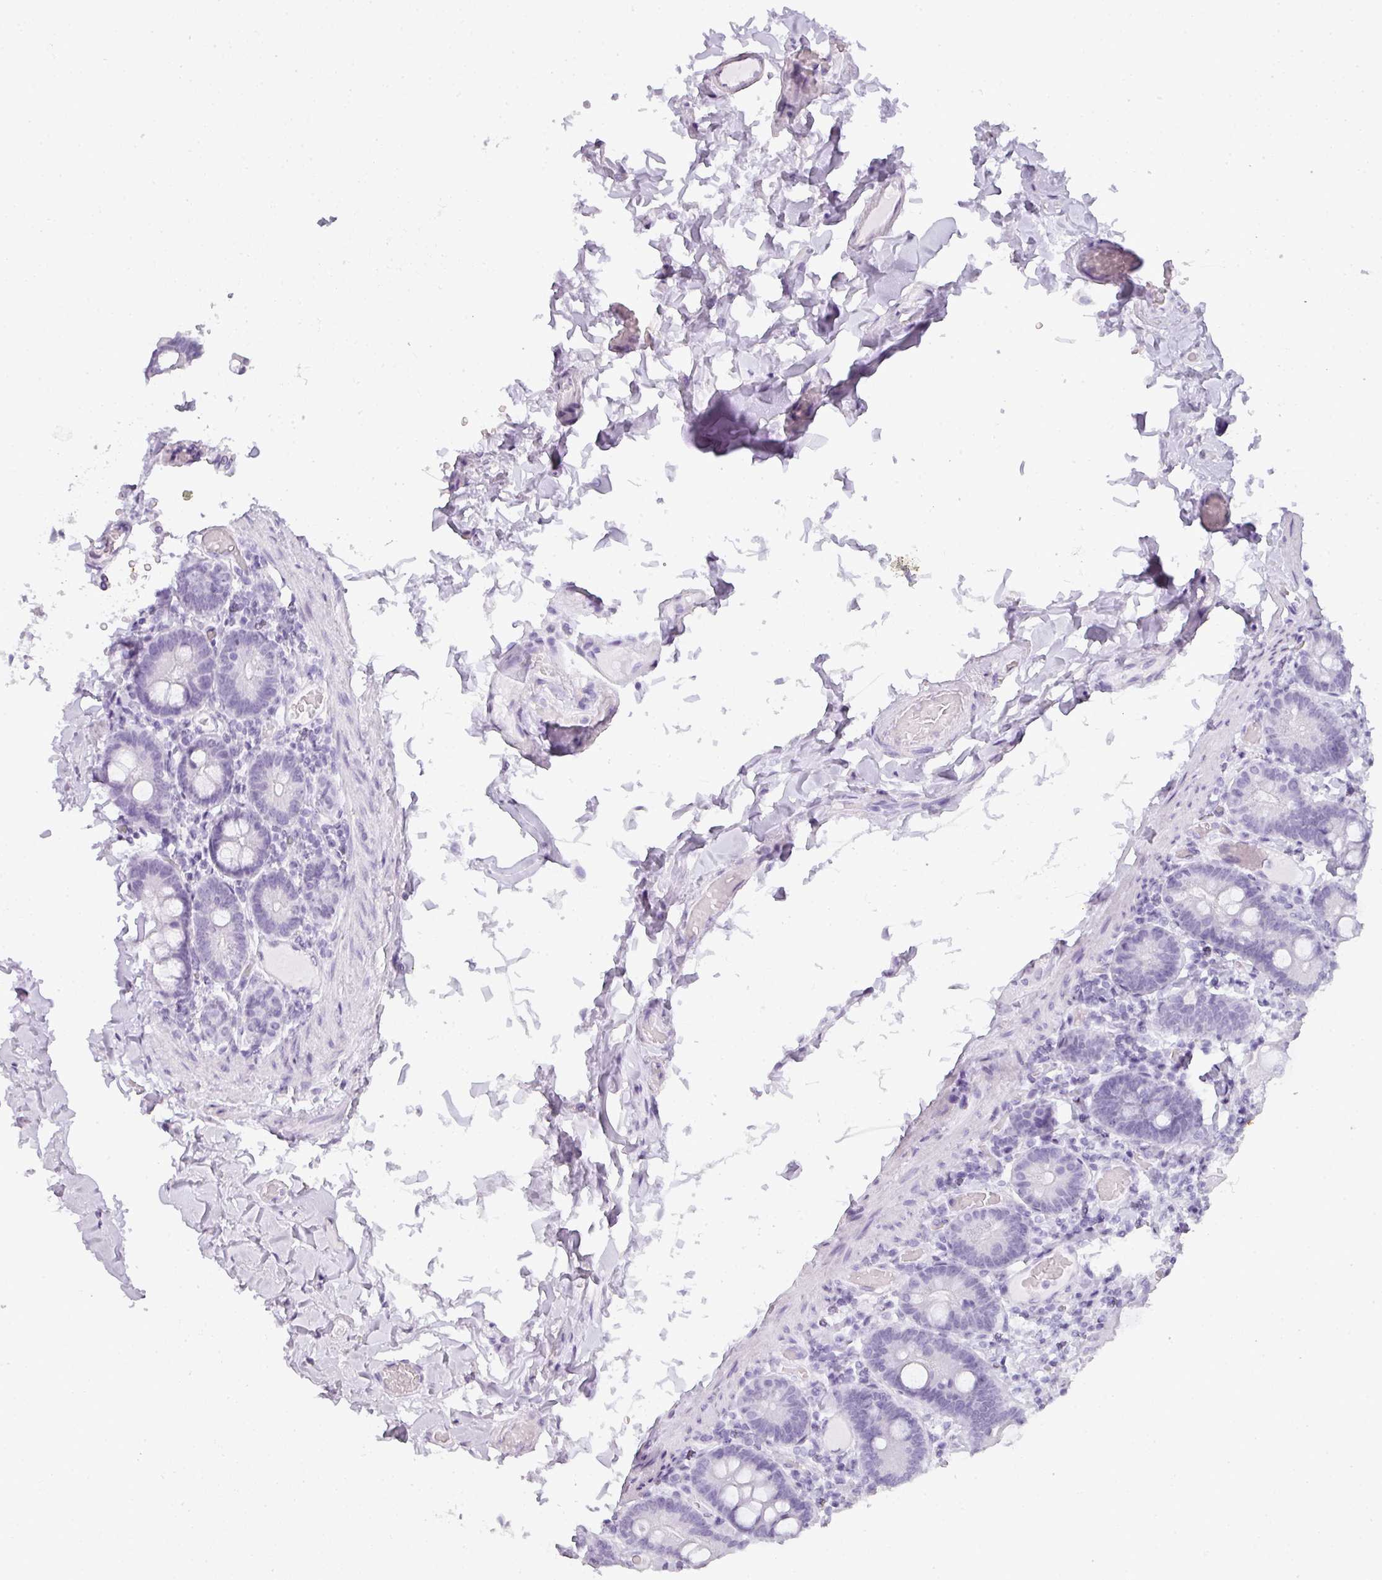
{"staining": {"intensity": "negative", "quantity": "none", "location": "none"}, "tissue": "duodenum", "cell_type": "Glandular cells", "image_type": "normal", "snomed": [{"axis": "morphology", "description": "Normal tissue, NOS"}, {"axis": "topography", "description": "Duodenum"}], "caption": "Immunohistochemistry (IHC) of benign duodenum reveals no staining in glandular cells.", "gene": "RBMY1A1", "patient": {"sex": "male", "age": 55}}